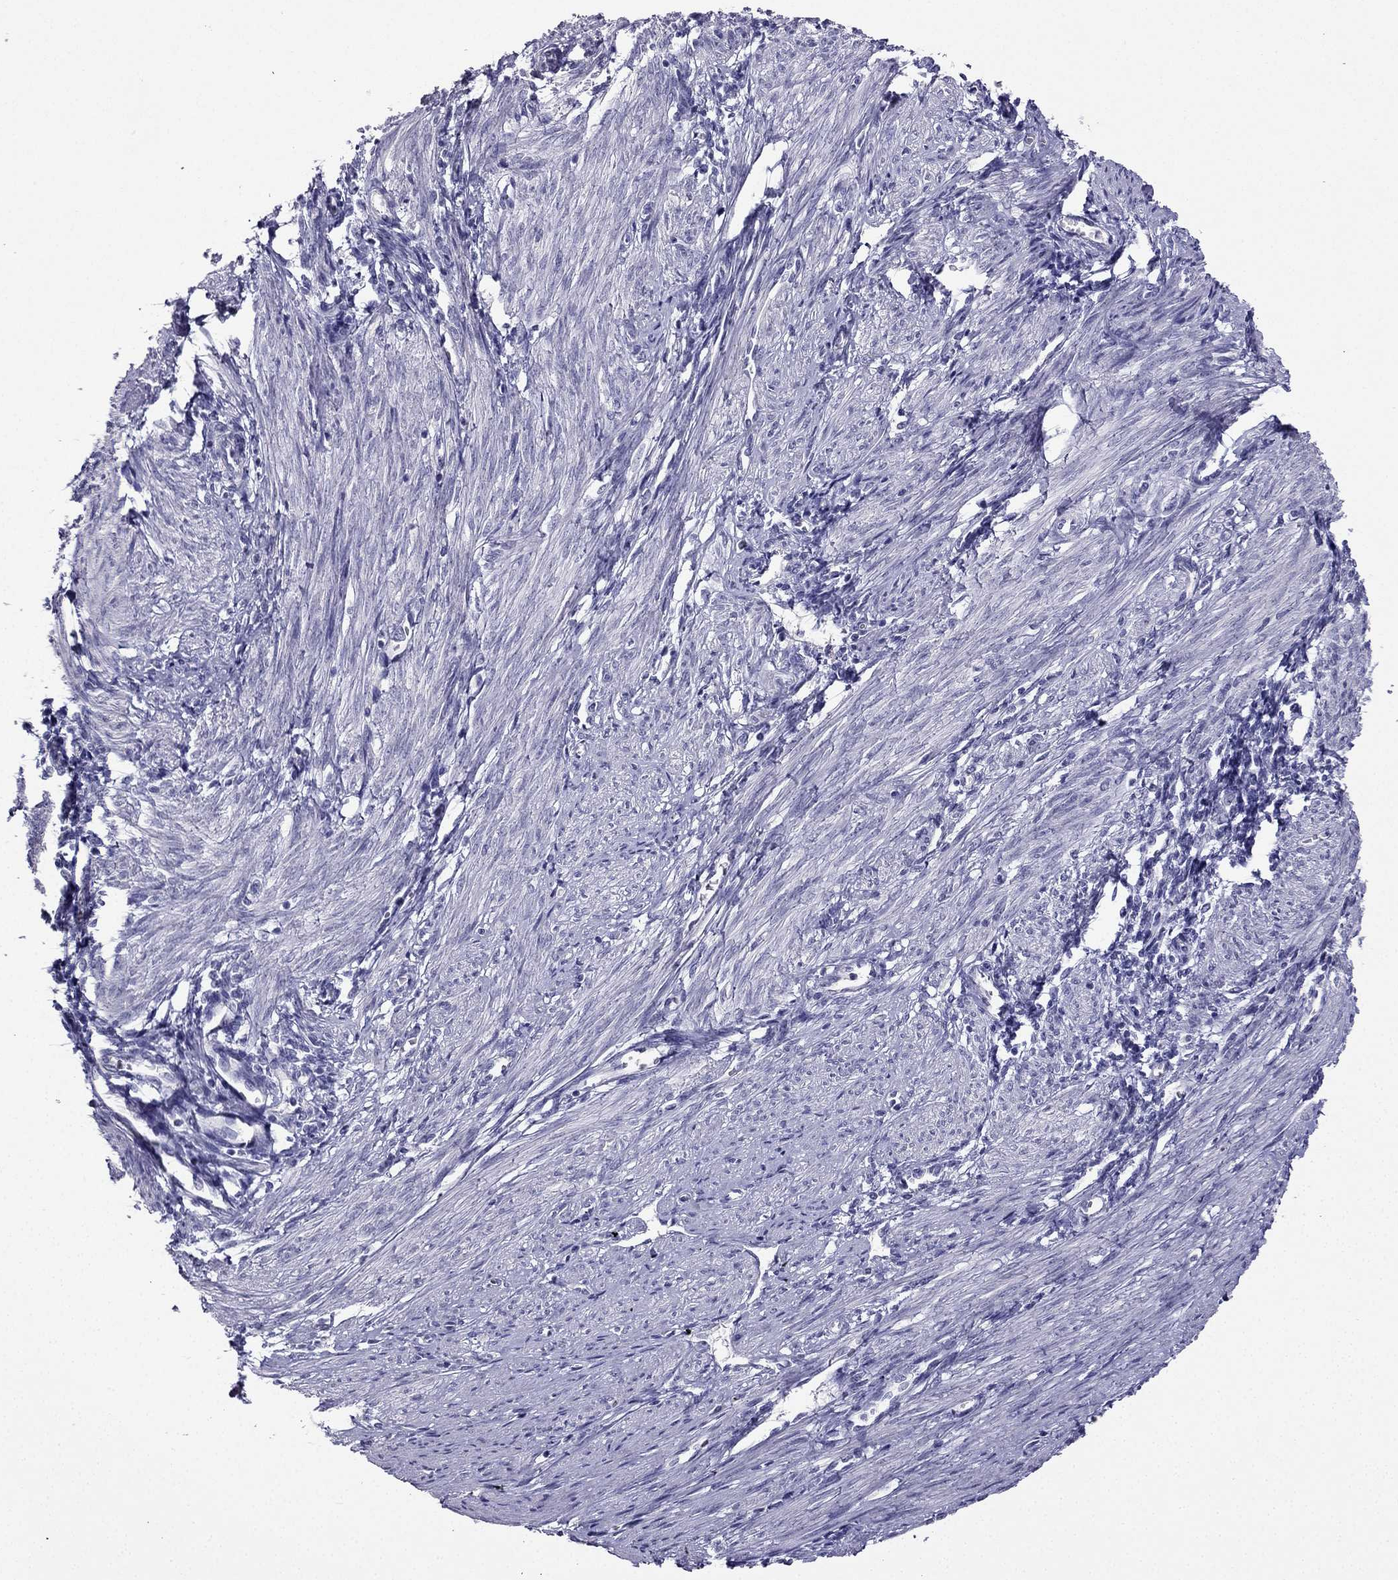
{"staining": {"intensity": "negative", "quantity": "none", "location": "none"}, "tissue": "endometrium", "cell_type": "Cells in endometrial stroma", "image_type": "normal", "snomed": [{"axis": "morphology", "description": "Normal tissue, NOS"}, {"axis": "topography", "description": "Endometrium"}], "caption": "Immunohistochemistry micrograph of benign human endometrium stained for a protein (brown), which reveals no staining in cells in endometrial stroma.", "gene": "KCNJ10", "patient": {"sex": "female", "age": 37}}